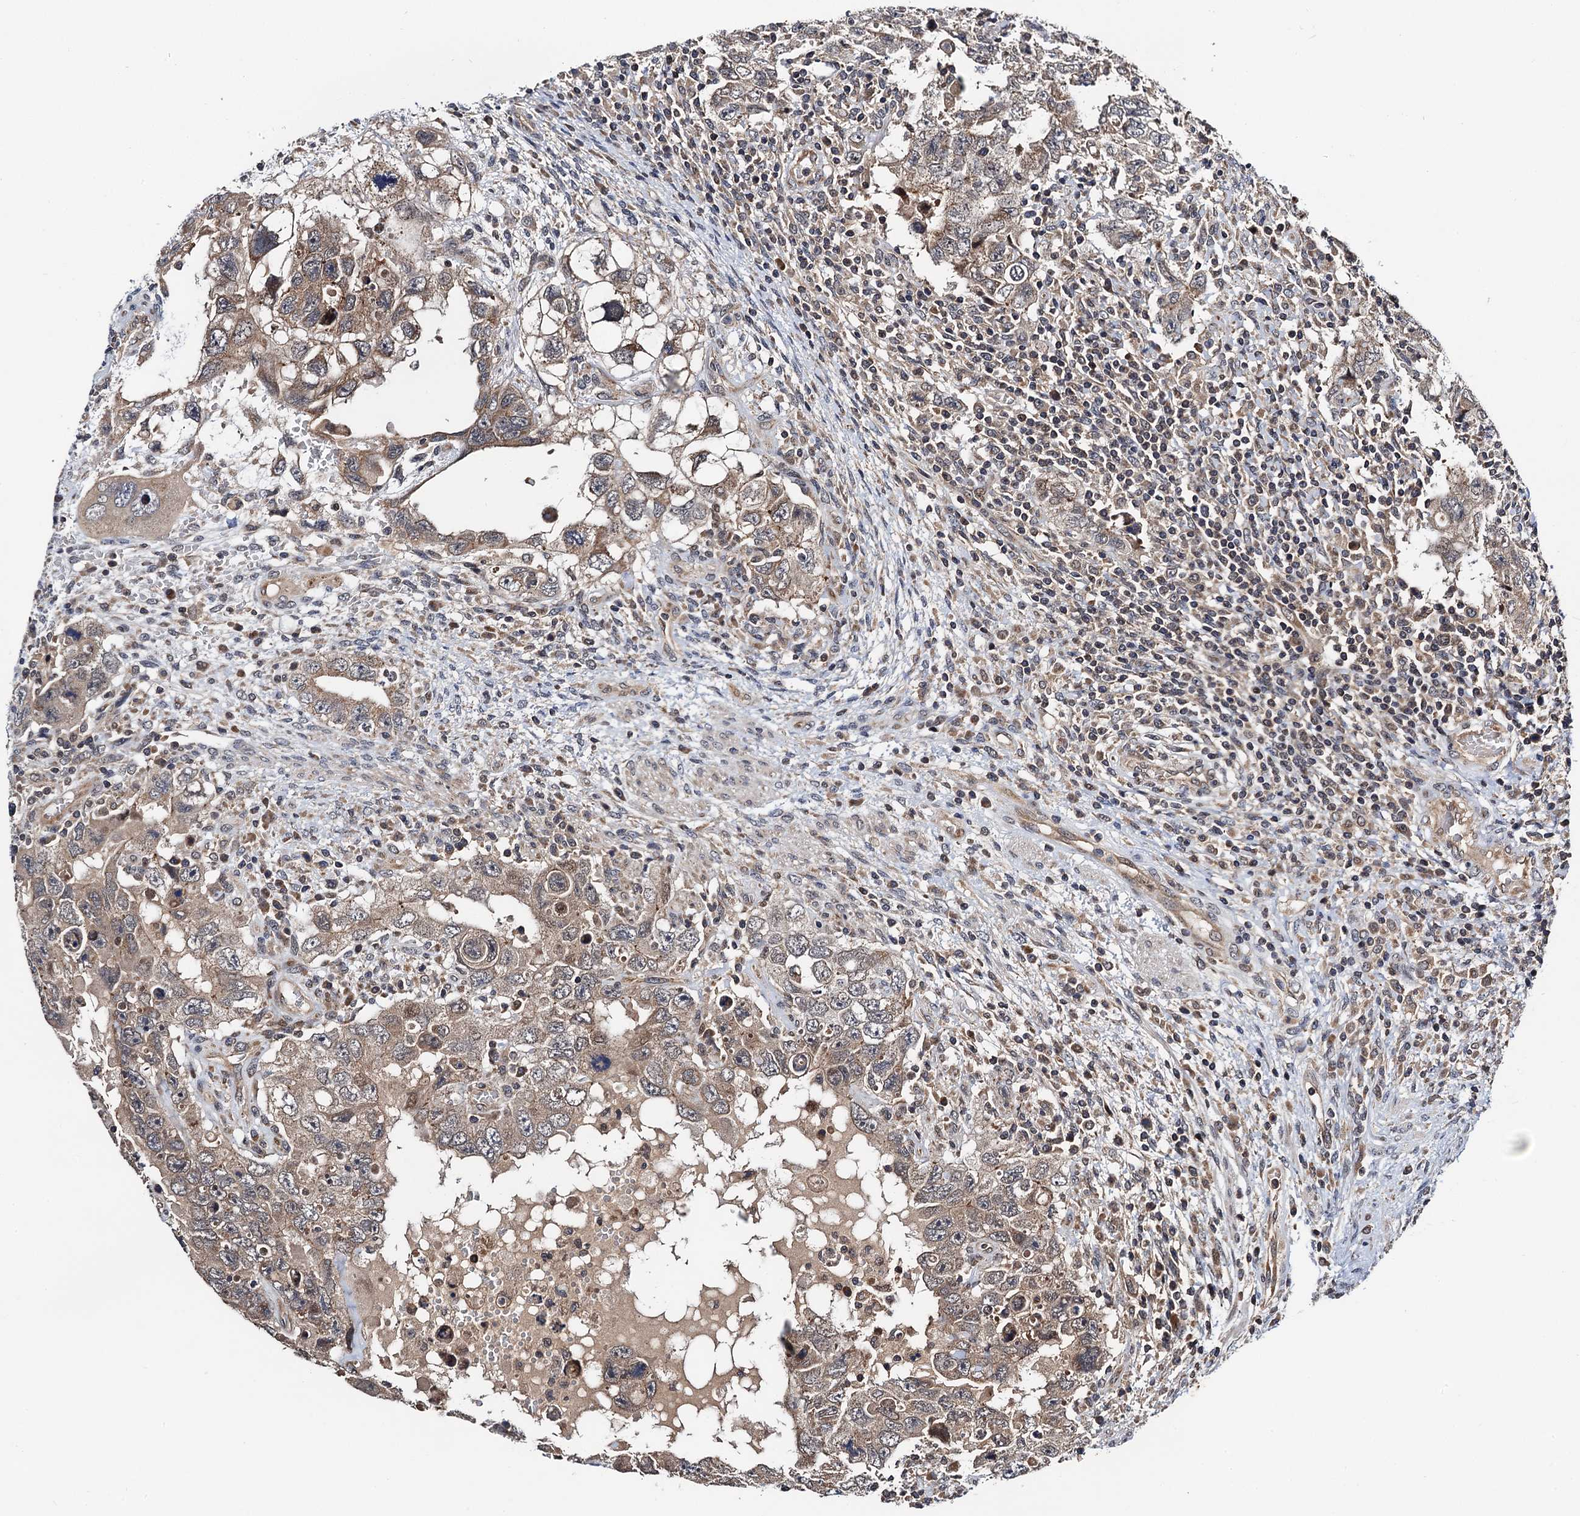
{"staining": {"intensity": "moderate", "quantity": ">75%", "location": "cytoplasmic/membranous"}, "tissue": "testis cancer", "cell_type": "Tumor cells", "image_type": "cancer", "snomed": [{"axis": "morphology", "description": "Carcinoma, Embryonal, NOS"}, {"axis": "topography", "description": "Testis"}], "caption": "Human testis embryonal carcinoma stained with a protein marker displays moderate staining in tumor cells.", "gene": "NAA16", "patient": {"sex": "male", "age": 26}}